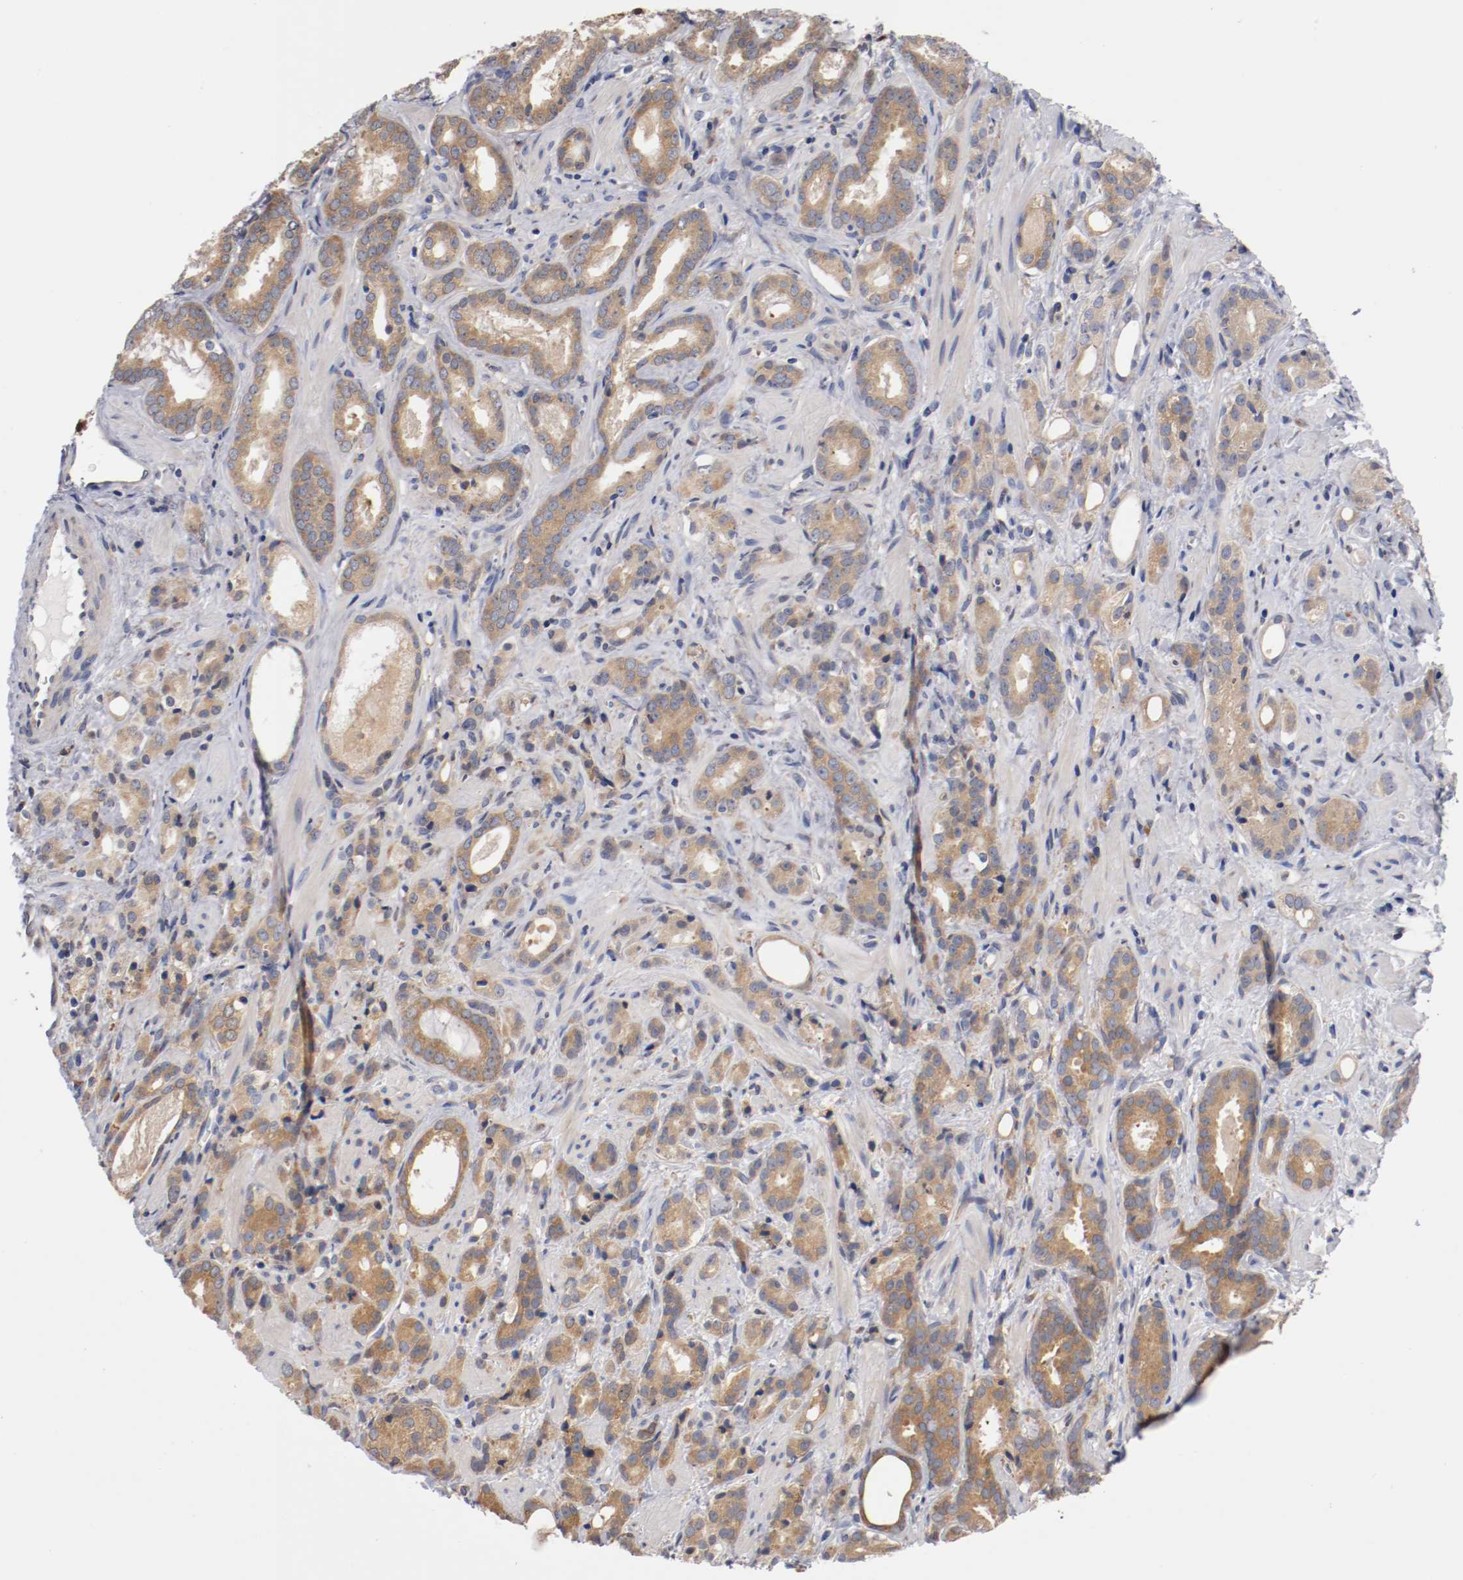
{"staining": {"intensity": "strong", "quantity": ">75%", "location": "cytoplasmic/membranous"}, "tissue": "prostate cancer", "cell_type": "Tumor cells", "image_type": "cancer", "snomed": [{"axis": "morphology", "description": "Adenocarcinoma, Low grade"}, {"axis": "topography", "description": "Prostate"}], "caption": "Immunohistochemistry micrograph of neoplastic tissue: human prostate cancer stained using IHC reveals high levels of strong protein expression localized specifically in the cytoplasmic/membranous of tumor cells, appearing as a cytoplasmic/membranous brown color.", "gene": "TNFSF13", "patient": {"sex": "male", "age": 57}}